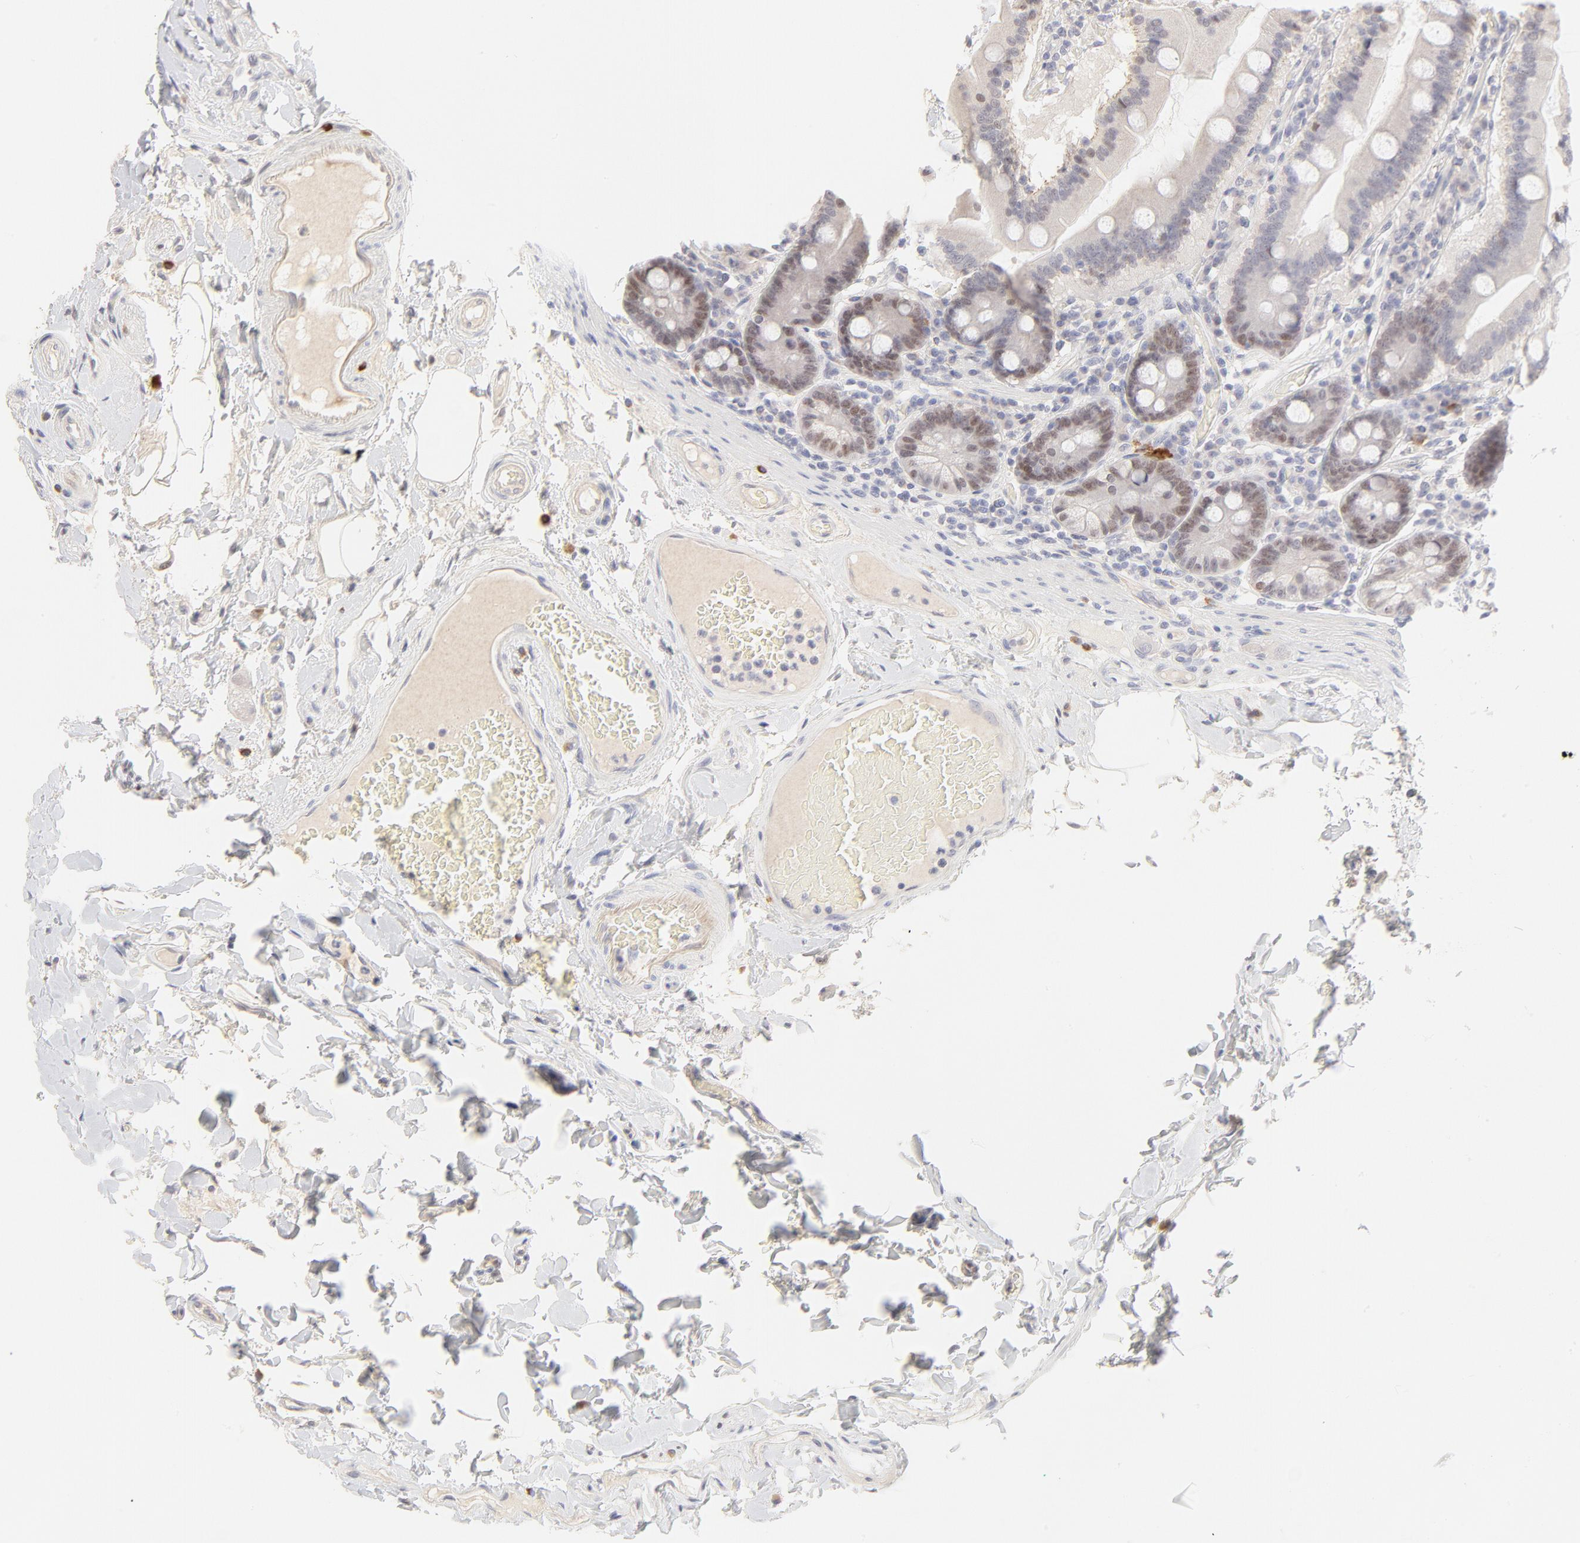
{"staining": {"intensity": "moderate", "quantity": "25%-75%", "location": "nuclear"}, "tissue": "duodenum", "cell_type": "Glandular cells", "image_type": "normal", "snomed": [{"axis": "morphology", "description": "Normal tissue, NOS"}, {"axis": "topography", "description": "Duodenum"}], "caption": "Approximately 25%-75% of glandular cells in unremarkable duodenum reveal moderate nuclear protein positivity as visualized by brown immunohistochemical staining.", "gene": "ELF3", "patient": {"sex": "female", "age": 64}}